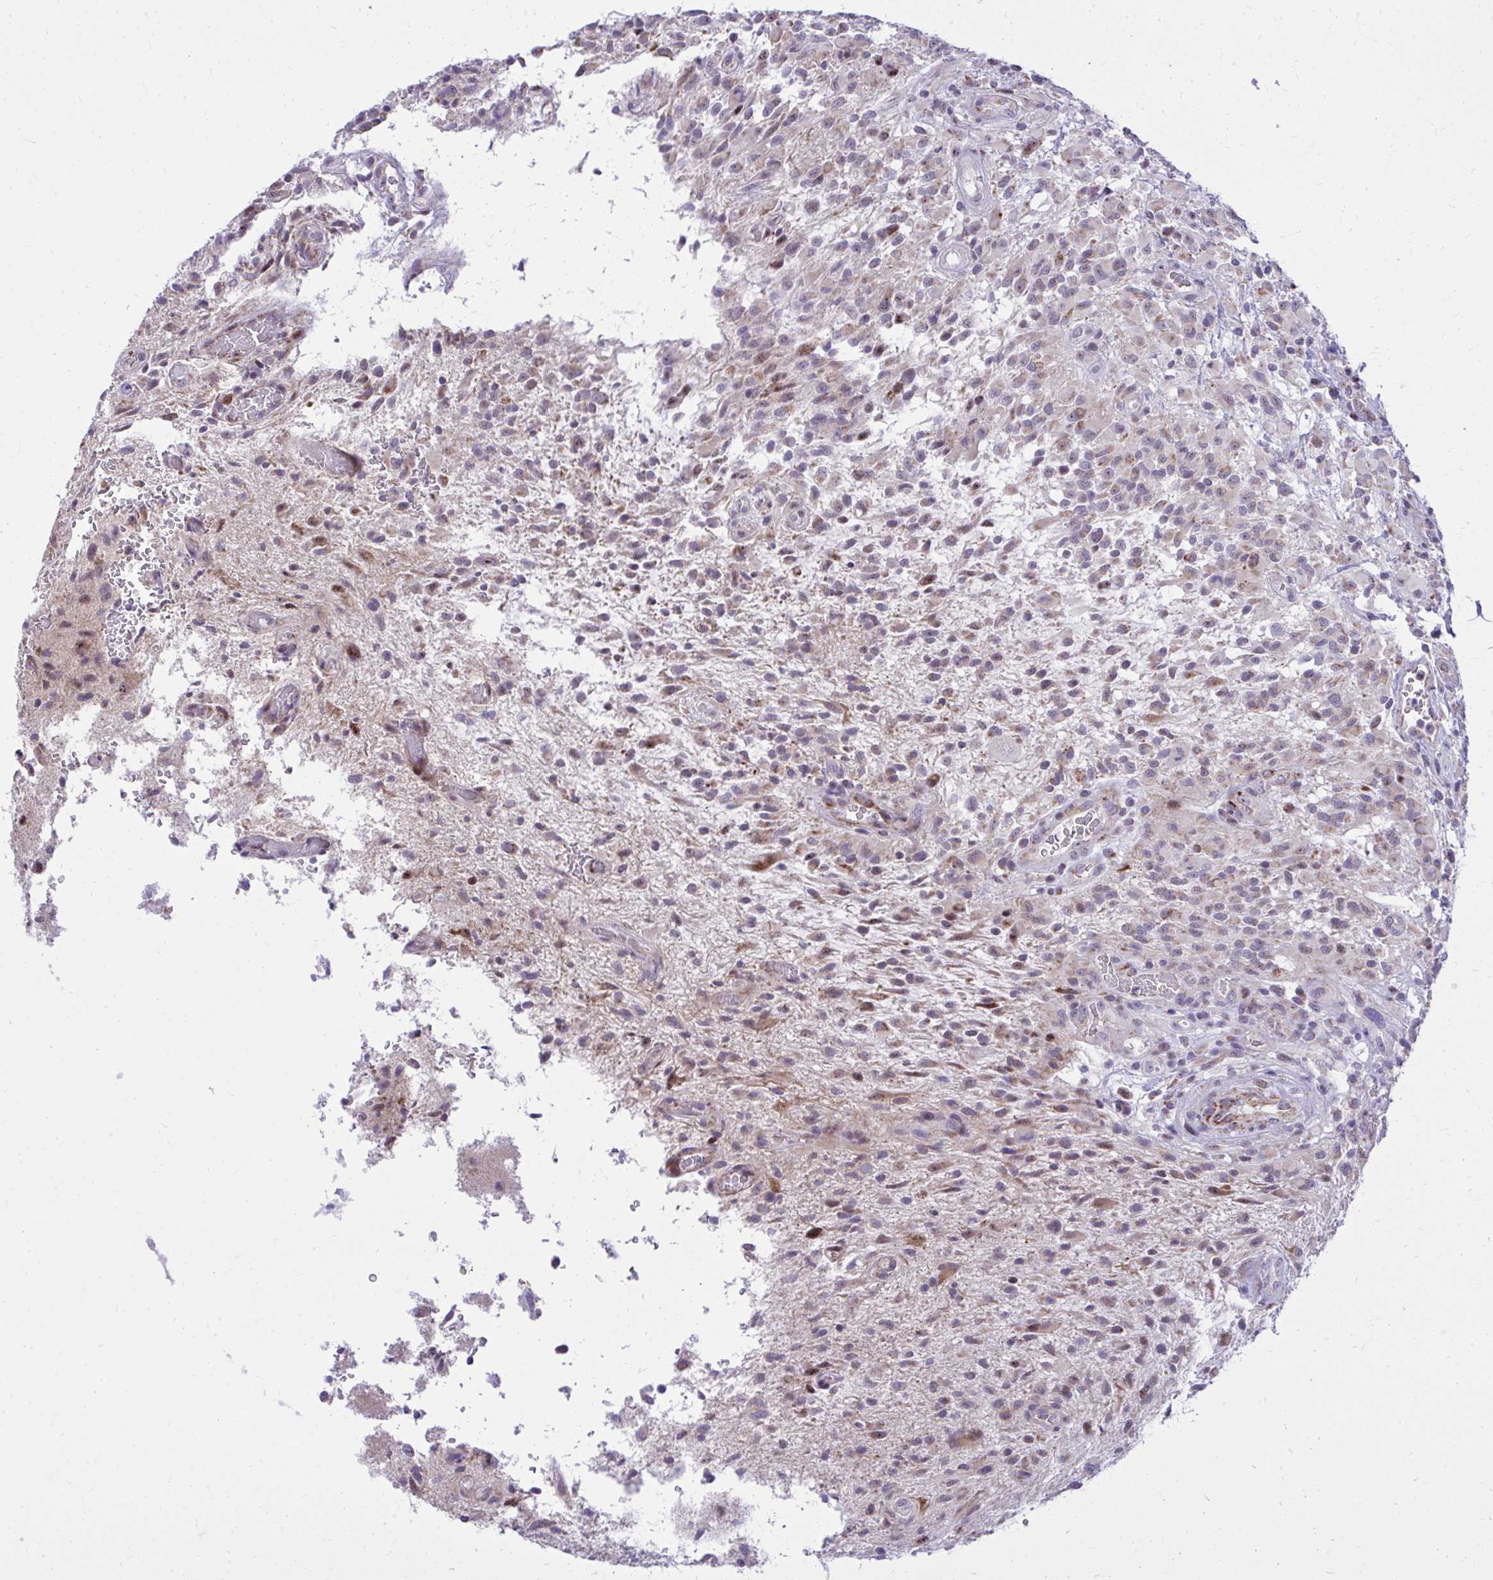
{"staining": {"intensity": "weak", "quantity": "<25%", "location": "cytoplasmic/membranous"}, "tissue": "glioma", "cell_type": "Tumor cells", "image_type": "cancer", "snomed": [{"axis": "morphology", "description": "Glioma, malignant, High grade"}, {"axis": "topography", "description": "Brain"}], "caption": "The micrograph shows no significant expression in tumor cells of glioma.", "gene": "GPRIN3", "patient": {"sex": "male", "age": 71}}